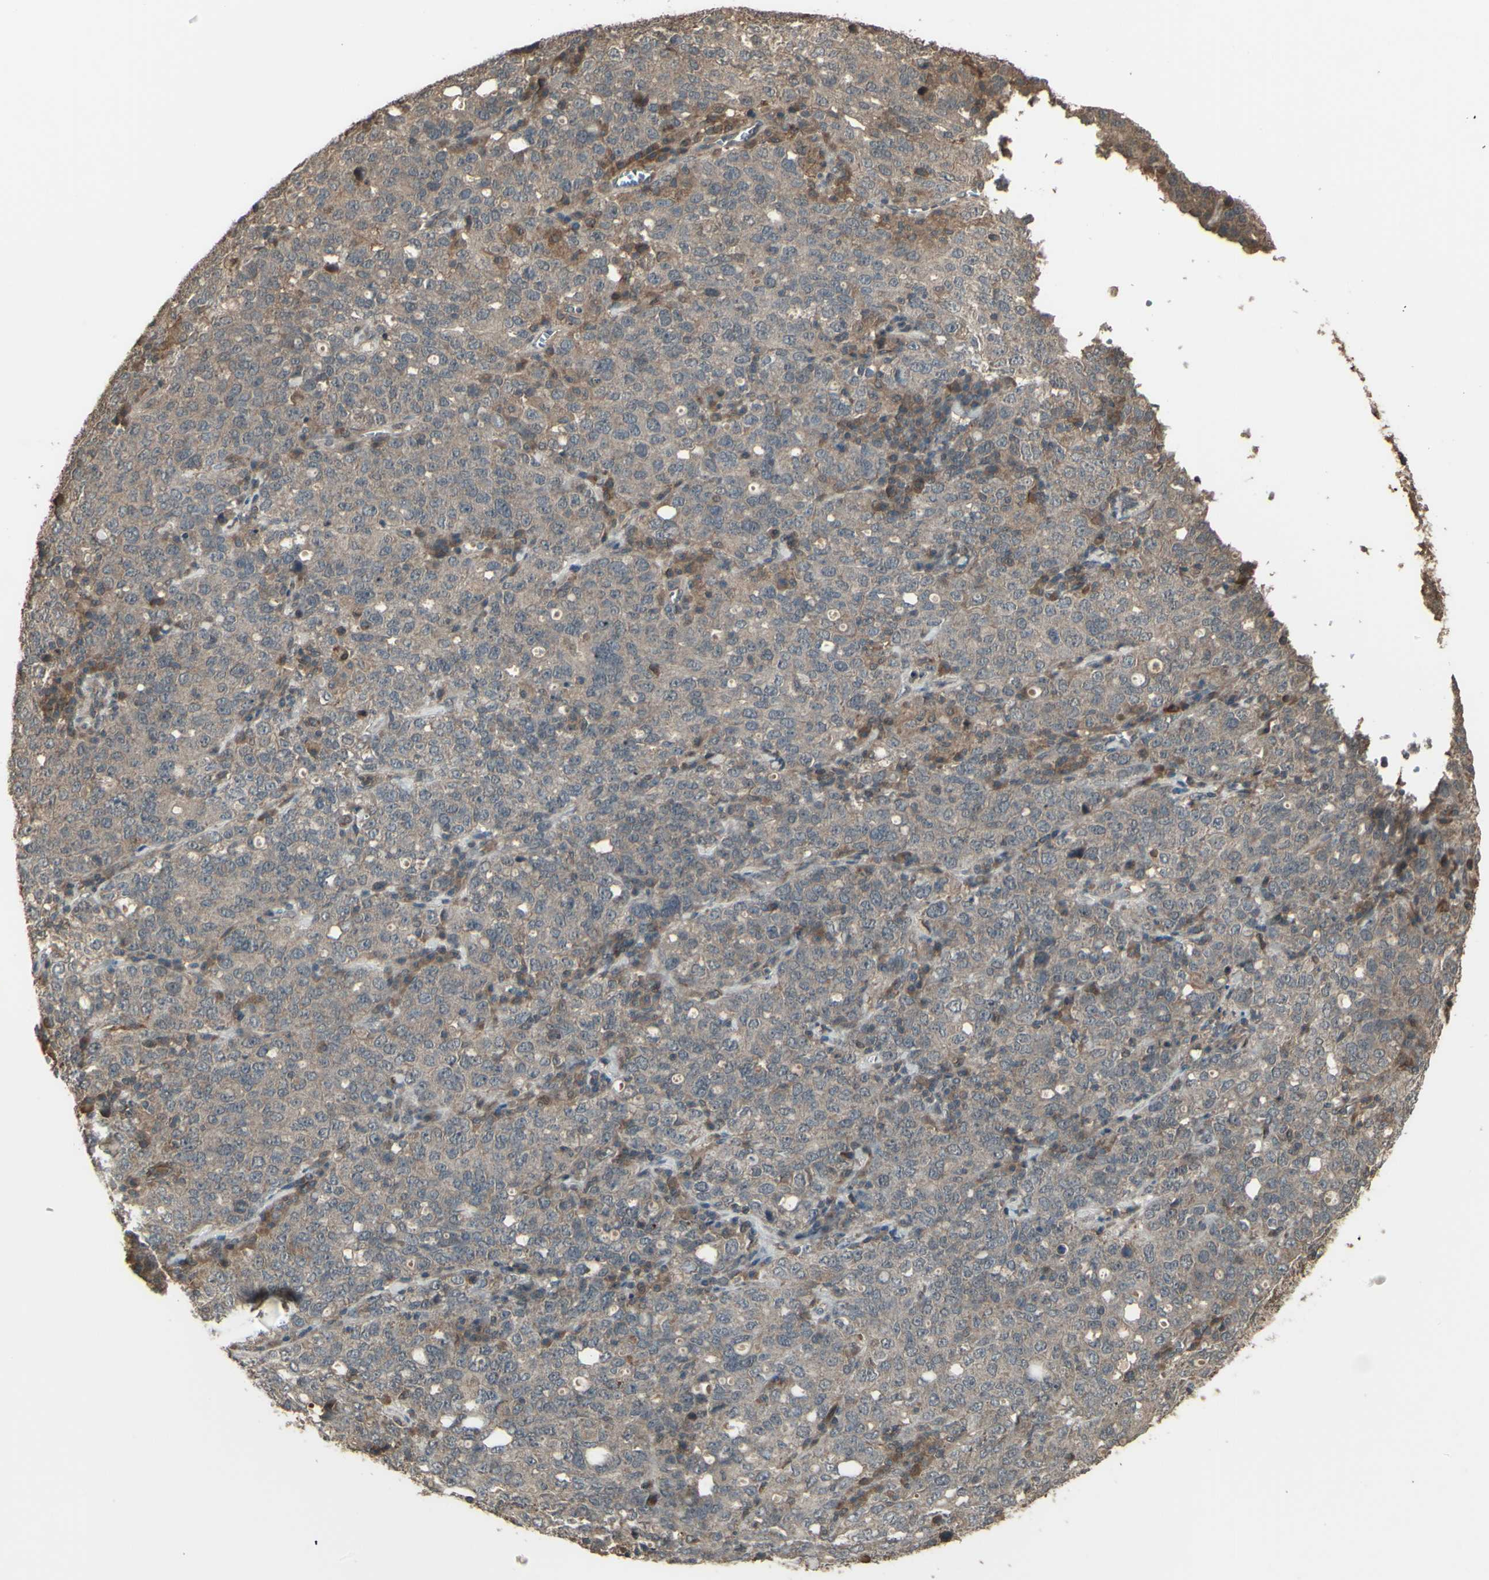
{"staining": {"intensity": "weak", "quantity": ">75%", "location": "cytoplasmic/membranous"}, "tissue": "ovarian cancer", "cell_type": "Tumor cells", "image_type": "cancer", "snomed": [{"axis": "morphology", "description": "Carcinoma, endometroid"}, {"axis": "topography", "description": "Ovary"}], "caption": "Tumor cells reveal low levels of weak cytoplasmic/membranous expression in approximately >75% of cells in human ovarian cancer.", "gene": "GNAS", "patient": {"sex": "female", "age": 62}}